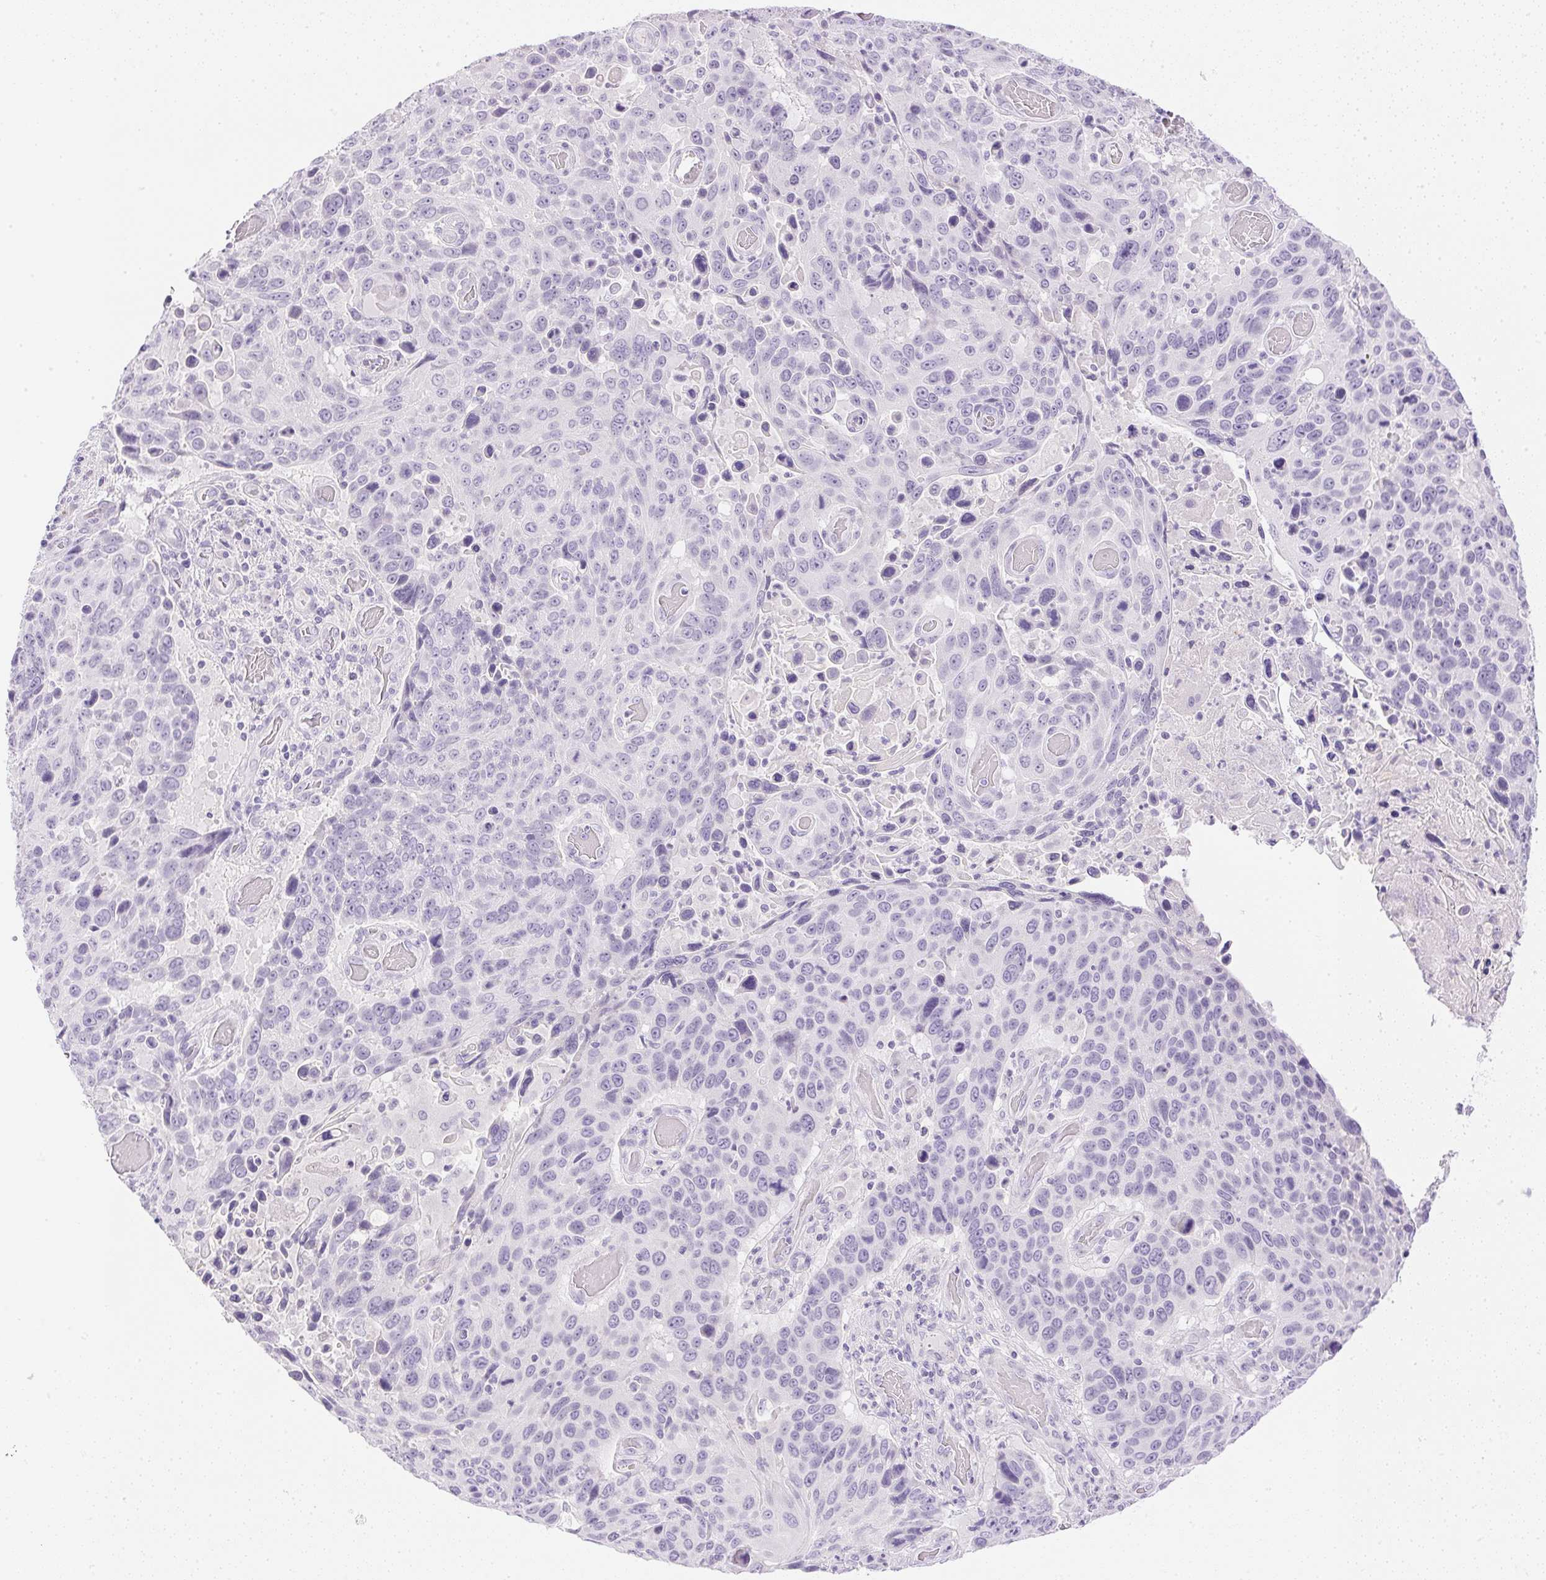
{"staining": {"intensity": "negative", "quantity": "none", "location": "none"}, "tissue": "lung cancer", "cell_type": "Tumor cells", "image_type": "cancer", "snomed": [{"axis": "morphology", "description": "Squamous cell carcinoma, NOS"}, {"axis": "topography", "description": "Lung"}], "caption": "Tumor cells show no significant protein expression in lung cancer.", "gene": "CTRL", "patient": {"sex": "male", "age": 68}}